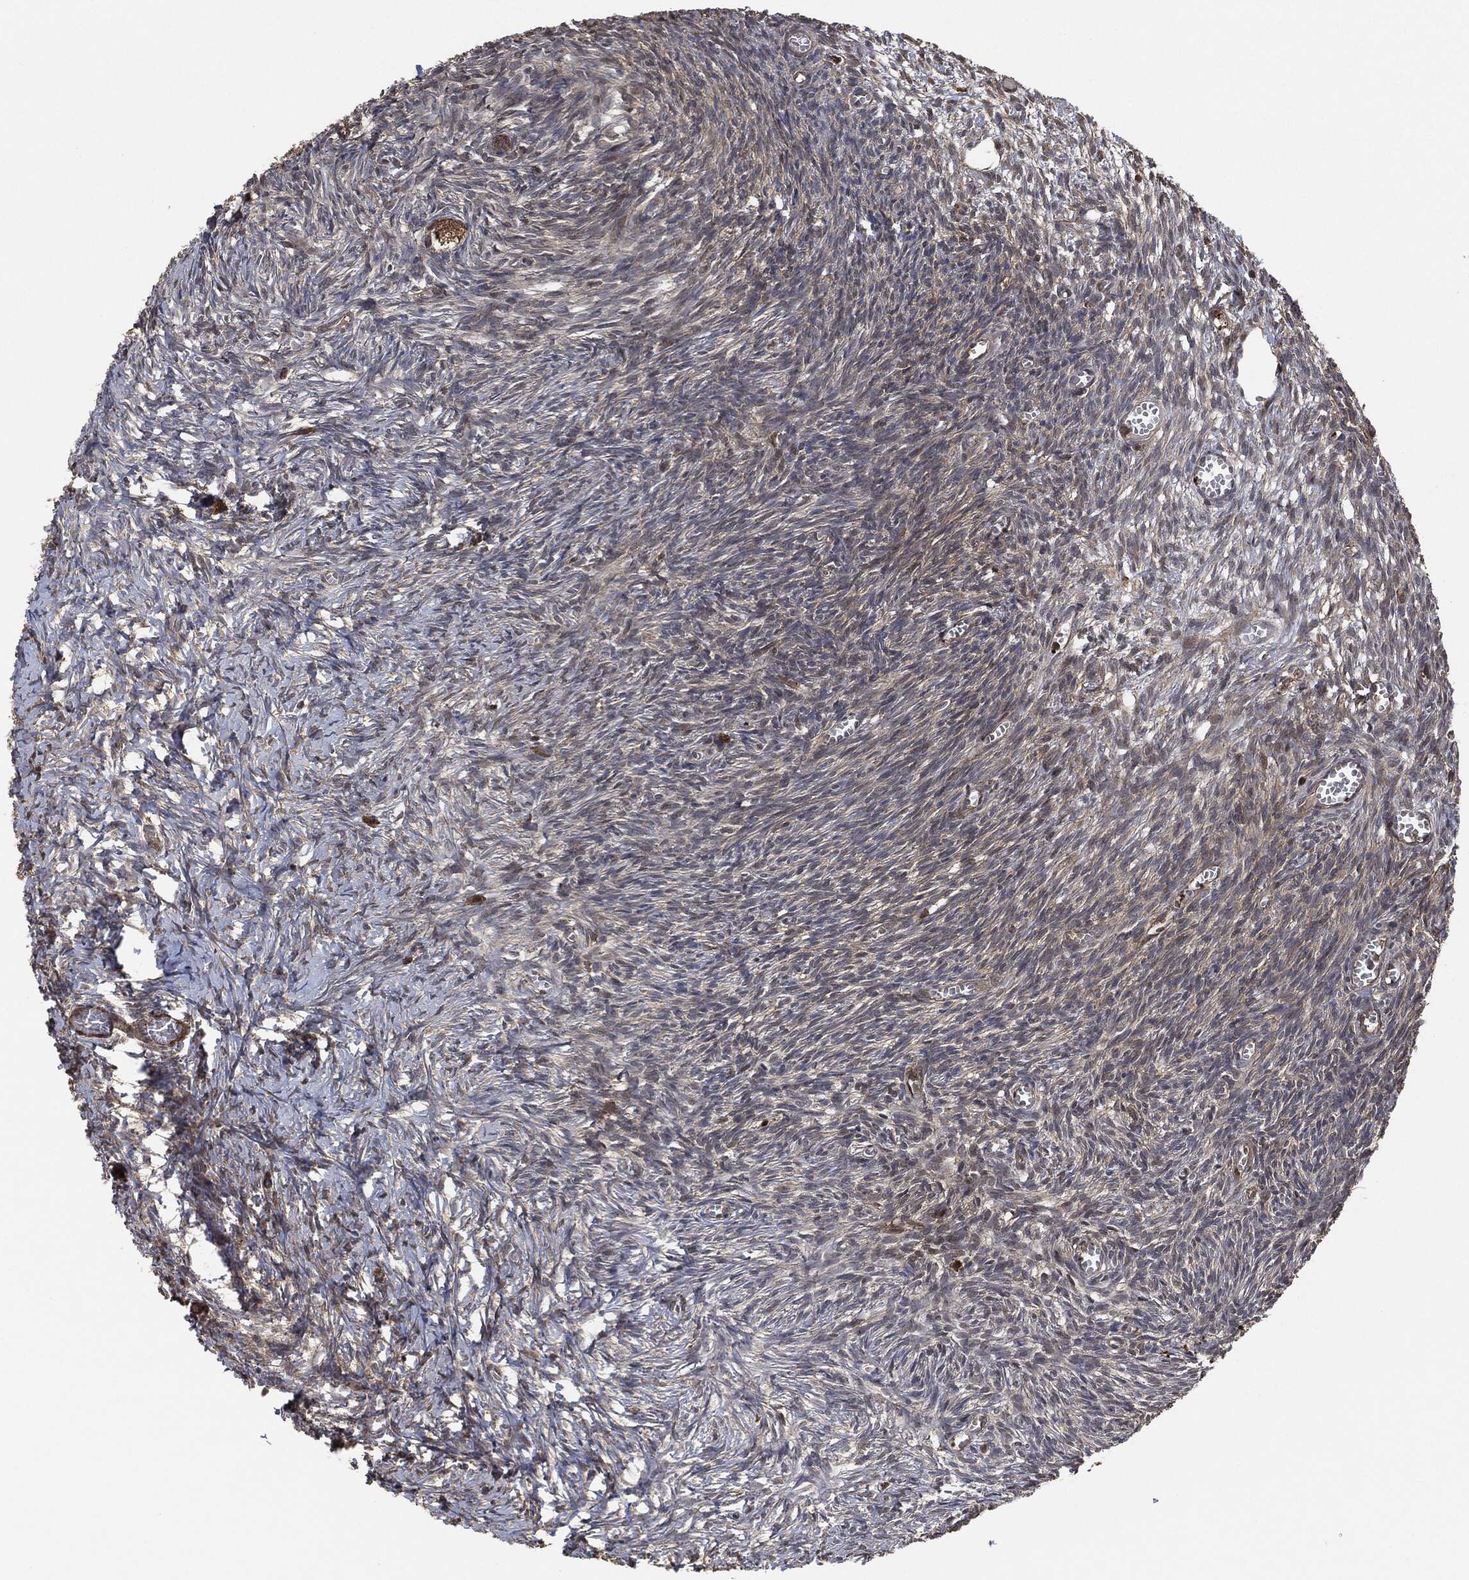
{"staining": {"intensity": "strong", "quantity": ">75%", "location": "cytoplasmic/membranous"}, "tissue": "ovary", "cell_type": "Follicle cells", "image_type": "normal", "snomed": [{"axis": "morphology", "description": "Normal tissue, NOS"}, {"axis": "topography", "description": "Ovary"}], "caption": "Immunohistochemical staining of normal human ovary shows strong cytoplasmic/membranous protein staining in approximately >75% of follicle cells. The staining is performed using DAB brown chromogen to label protein expression. The nuclei are counter-stained blue using hematoxylin.", "gene": "TPT1", "patient": {"sex": "female", "age": 43}}